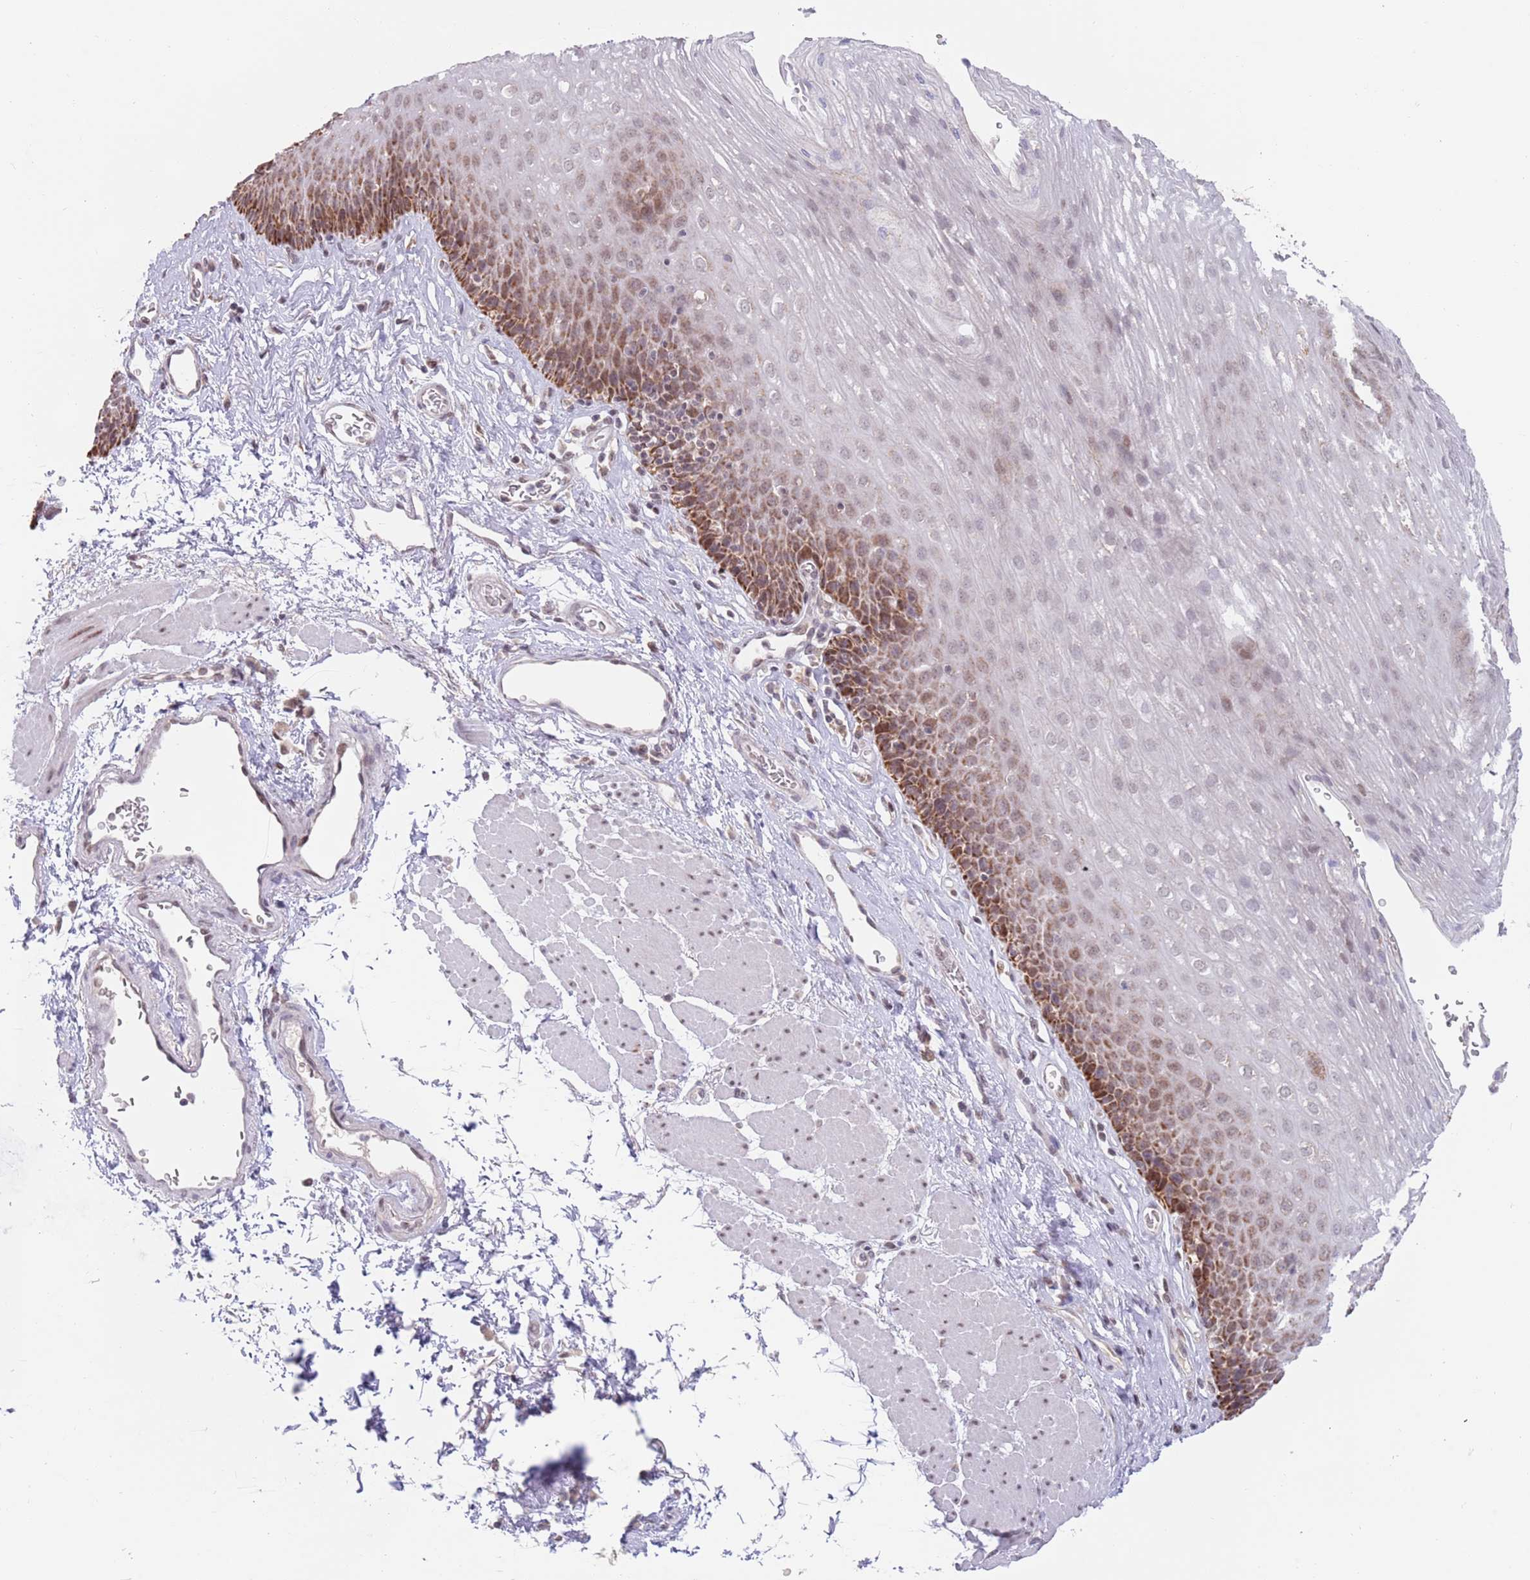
{"staining": {"intensity": "strong", "quantity": ">75%", "location": "cytoplasmic/membranous"}, "tissue": "esophagus", "cell_type": "Squamous epithelial cells", "image_type": "normal", "snomed": [{"axis": "morphology", "description": "Normal tissue, NOS"}, {"axis": "topography", "description": "Esophagus"}], "caption": "This is a histology image of IHC staining of unremarkable esophagus, which shows strong staining in the cytoplasmic/membranous of squamous epithelial cells.", "gene": "TIMM13", "patient": {"sex": "female", "age": 66}}